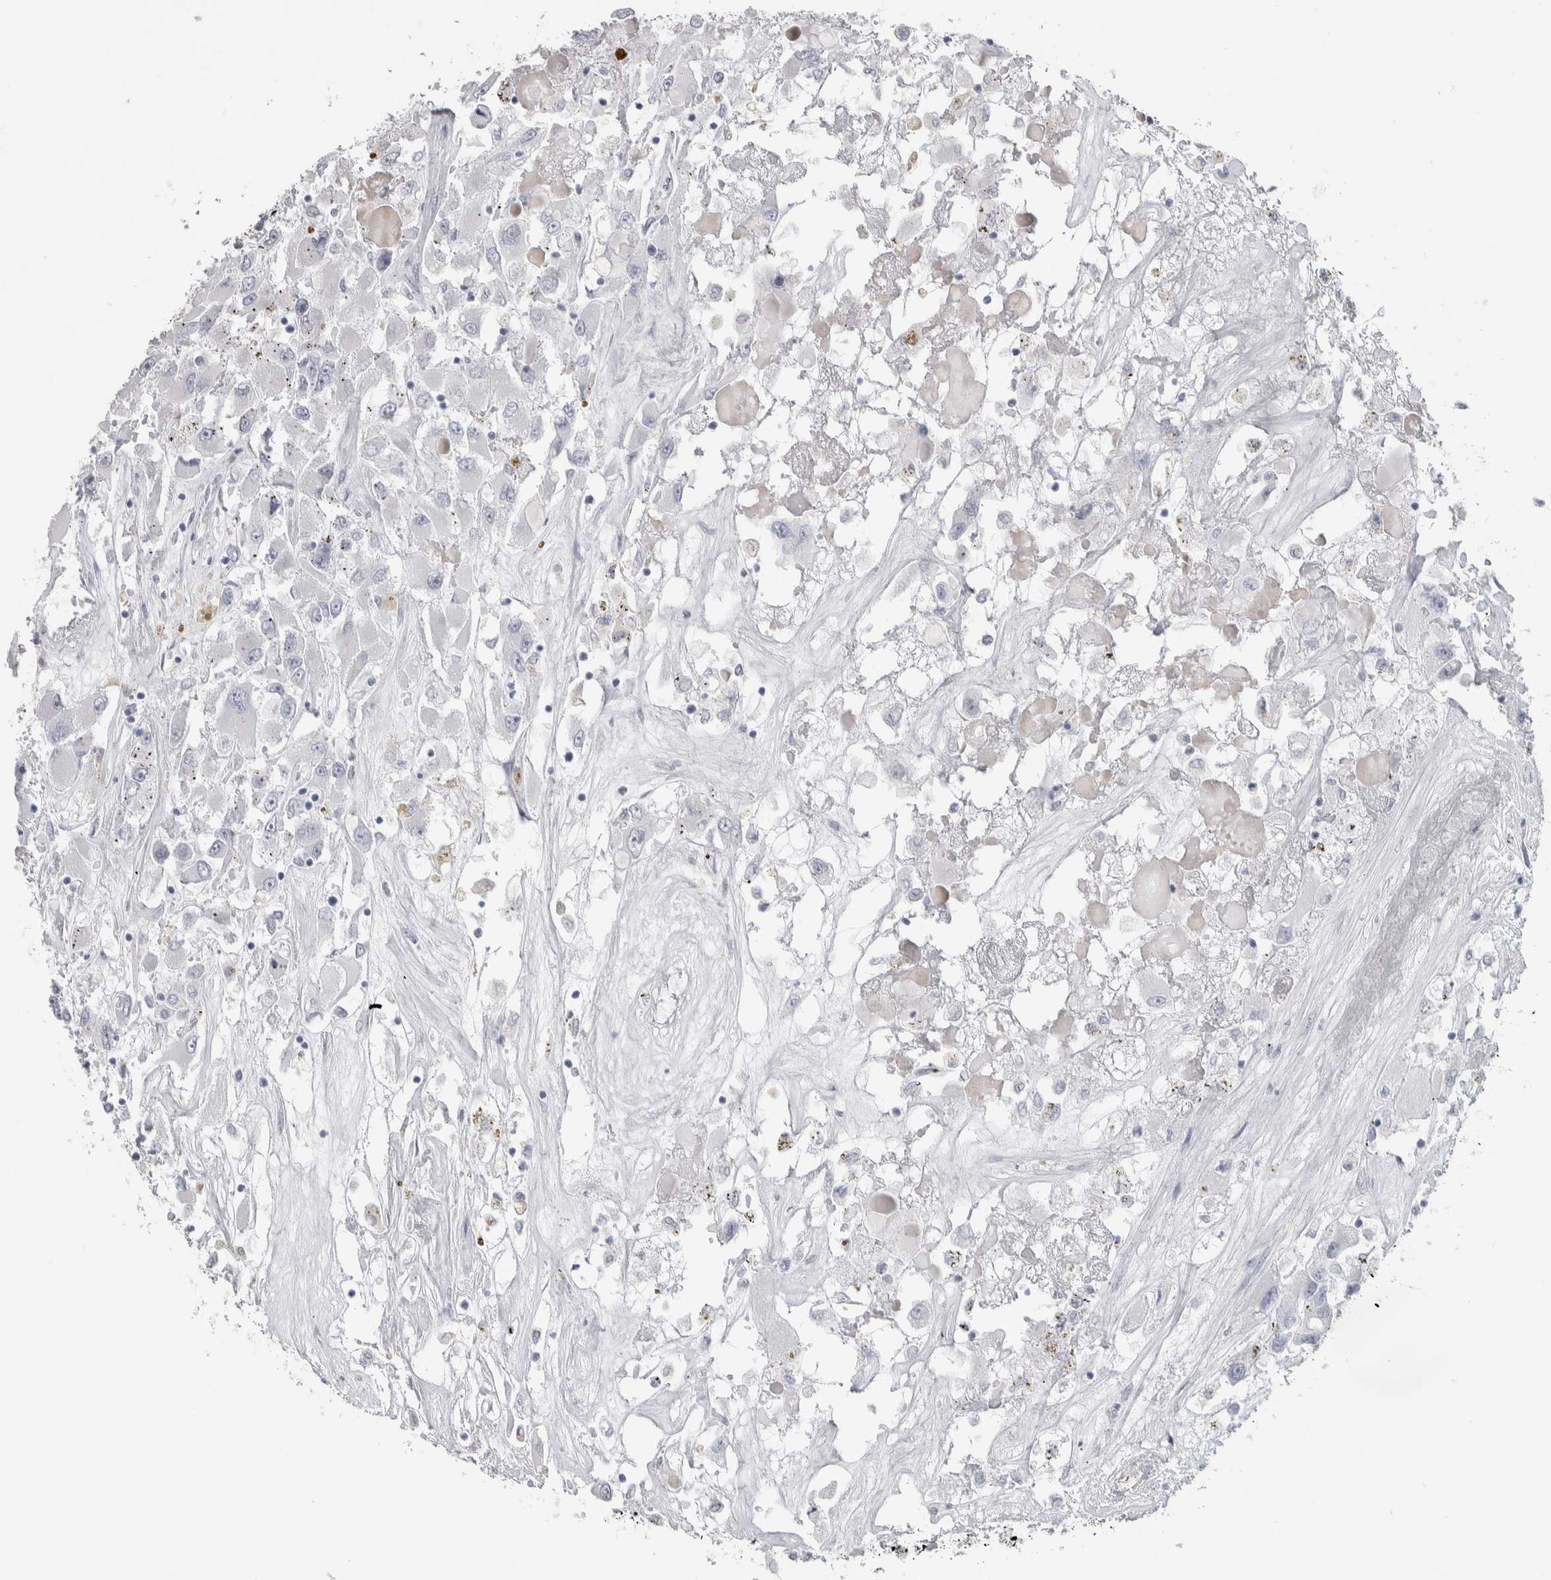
{"staining": {"intensity": "negative", "quantity": "none", "location": "none"}, "tissue": "renal cancer", "cell_type": "Tumor cells", "image_type": "cancer", "snomed": [{"axis": "morphology", "description": "Adenocarcinoma, NOS"}, {"axis": "topography", "description": "Kidney"}], "caption": "IHC of human renal cancer displays no expression in tumor cells. Nuclei are stained in blue.", "gene": "GPHN", "patient": {"sex": "female", "age": 52}}